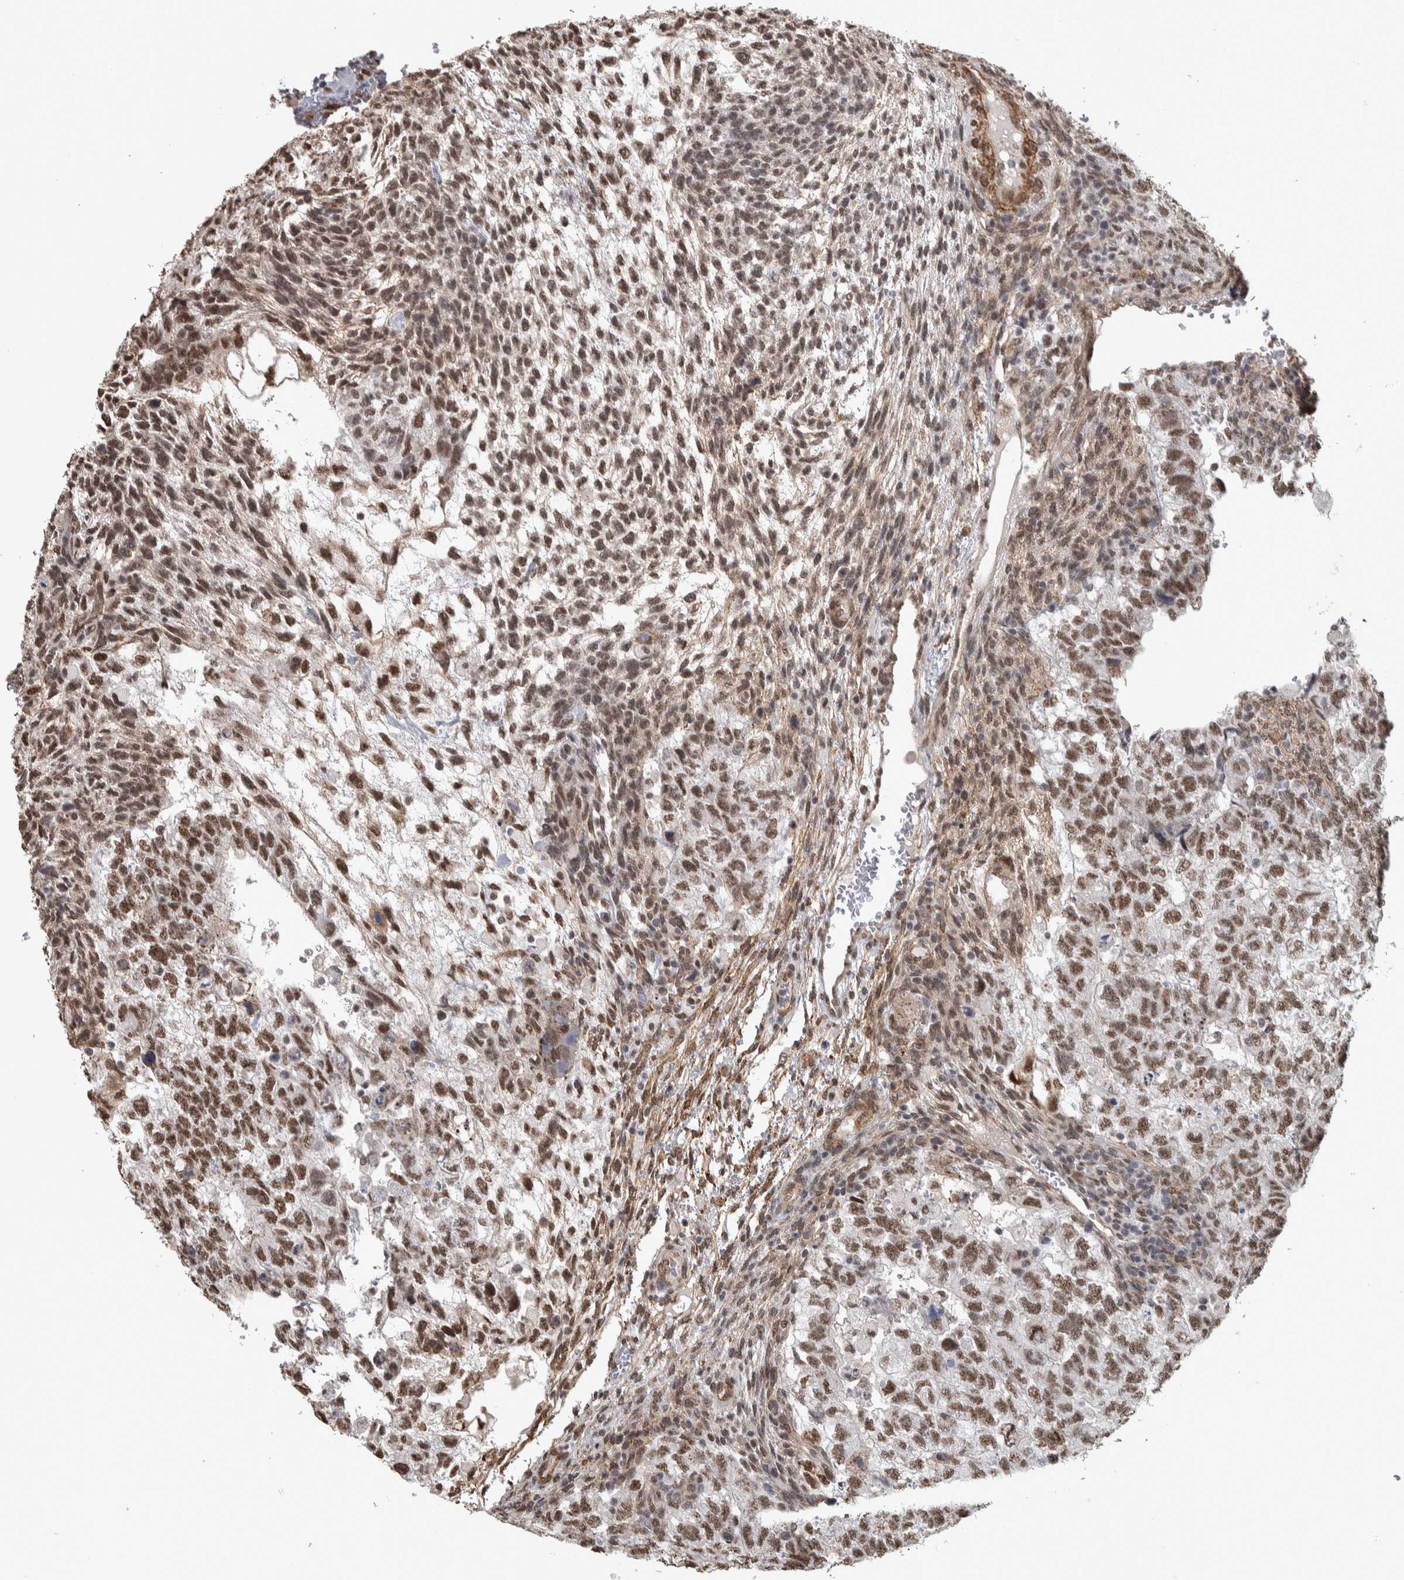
{"staining": {"intensity": "moderate", "quantity": ">75%", "location": "nuclear"}, "tissue": "testis cancer", "cell_type": "Tumor cells", "image_type": "cancer", "snomed": [{"axis": "morphology", "description": "Carcinoma, Embryonal, NOS"}, {"axis": "topography", "description": "Testis"}], "caption": "Tumor cells show medium levels of moderate nuclear staining in approximately >75% of cells in testis embryonal carcinoma.", "gene": "DDX42", "patient": {"sex": "male", "age": 36}}